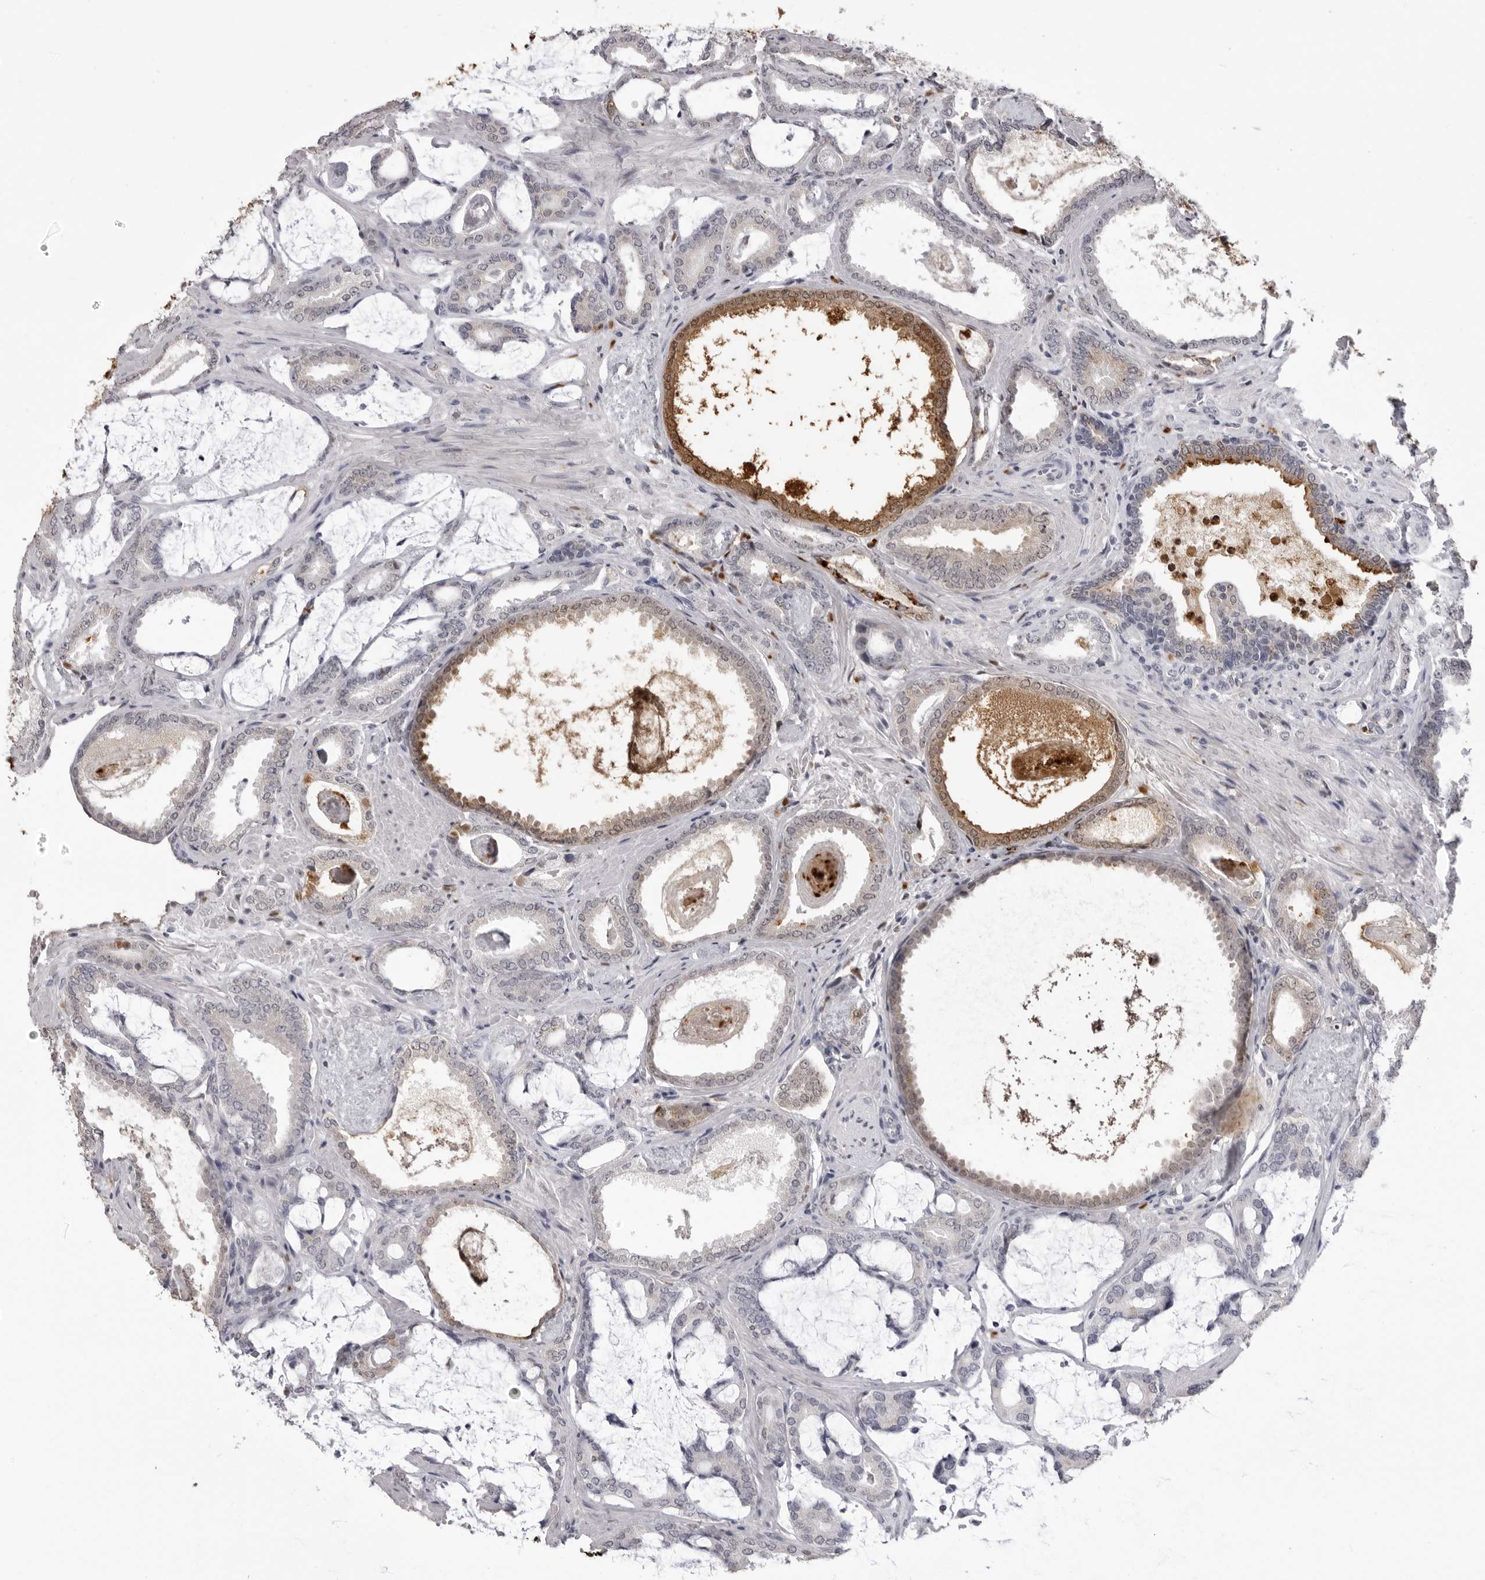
{"staining": {"intensity": "moderate", "quantity": "<25%", "location": "cytoplasmic/membranous"}, "tissue": "prostate cancer", "cell_type": "Tumor cells", "image_type": "cancer", "snomed": [{"axis": "morphology", "description": "Adenocarcinoma, Low grade"}, {"axis": "topography", "description": "Prostate"}], "caption": "IHC of human prostate cancer (adenocarcinoma (low-grade)) demonstrates low levels of moderate cytoplasmic/membranous expression in about <25% of tumor cells. Nuclei are stained in blue.", "gene": "IL31", "patient": {"sex": "male", "age": 71}}